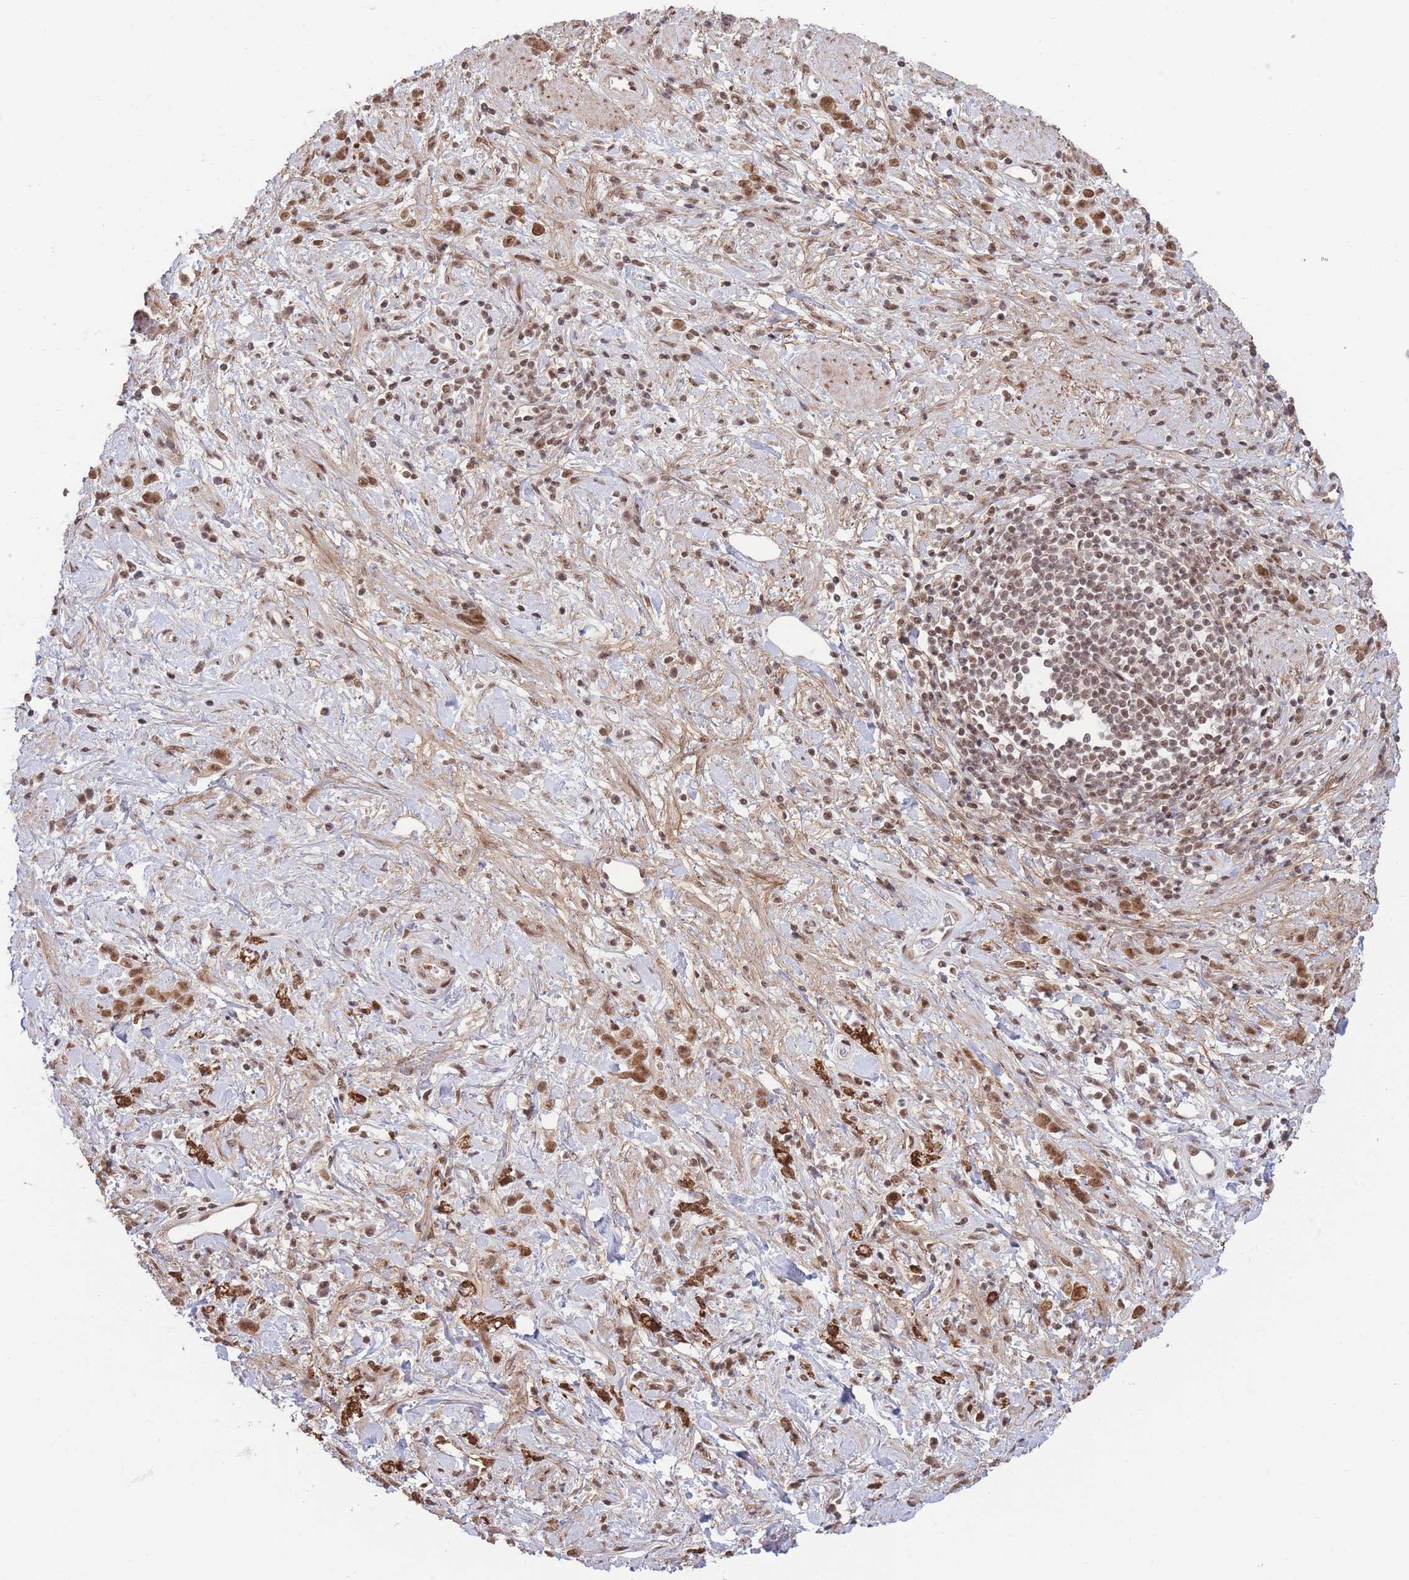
{"staining": {"intensity": "strong", "quantity": ">75%", "location": "cytoplasmic/membranous,nuclear"}, "tissue": "stomach cancer", "cell_type": "Tumor cells", "image_type": "cancer", "snomed": [{"axis": "morphology", "description": "Adenocarcinoma, NOS"}, {"axis": "topography", "description": "Stomach"}], "caption": "A brown stain highlights strong cytoplasmic/membranous and nuclear expression of a protein in human stomach cancer tumor cells.", "gene": "CARD8", "patient": {"sex": "female", "age": 60}}